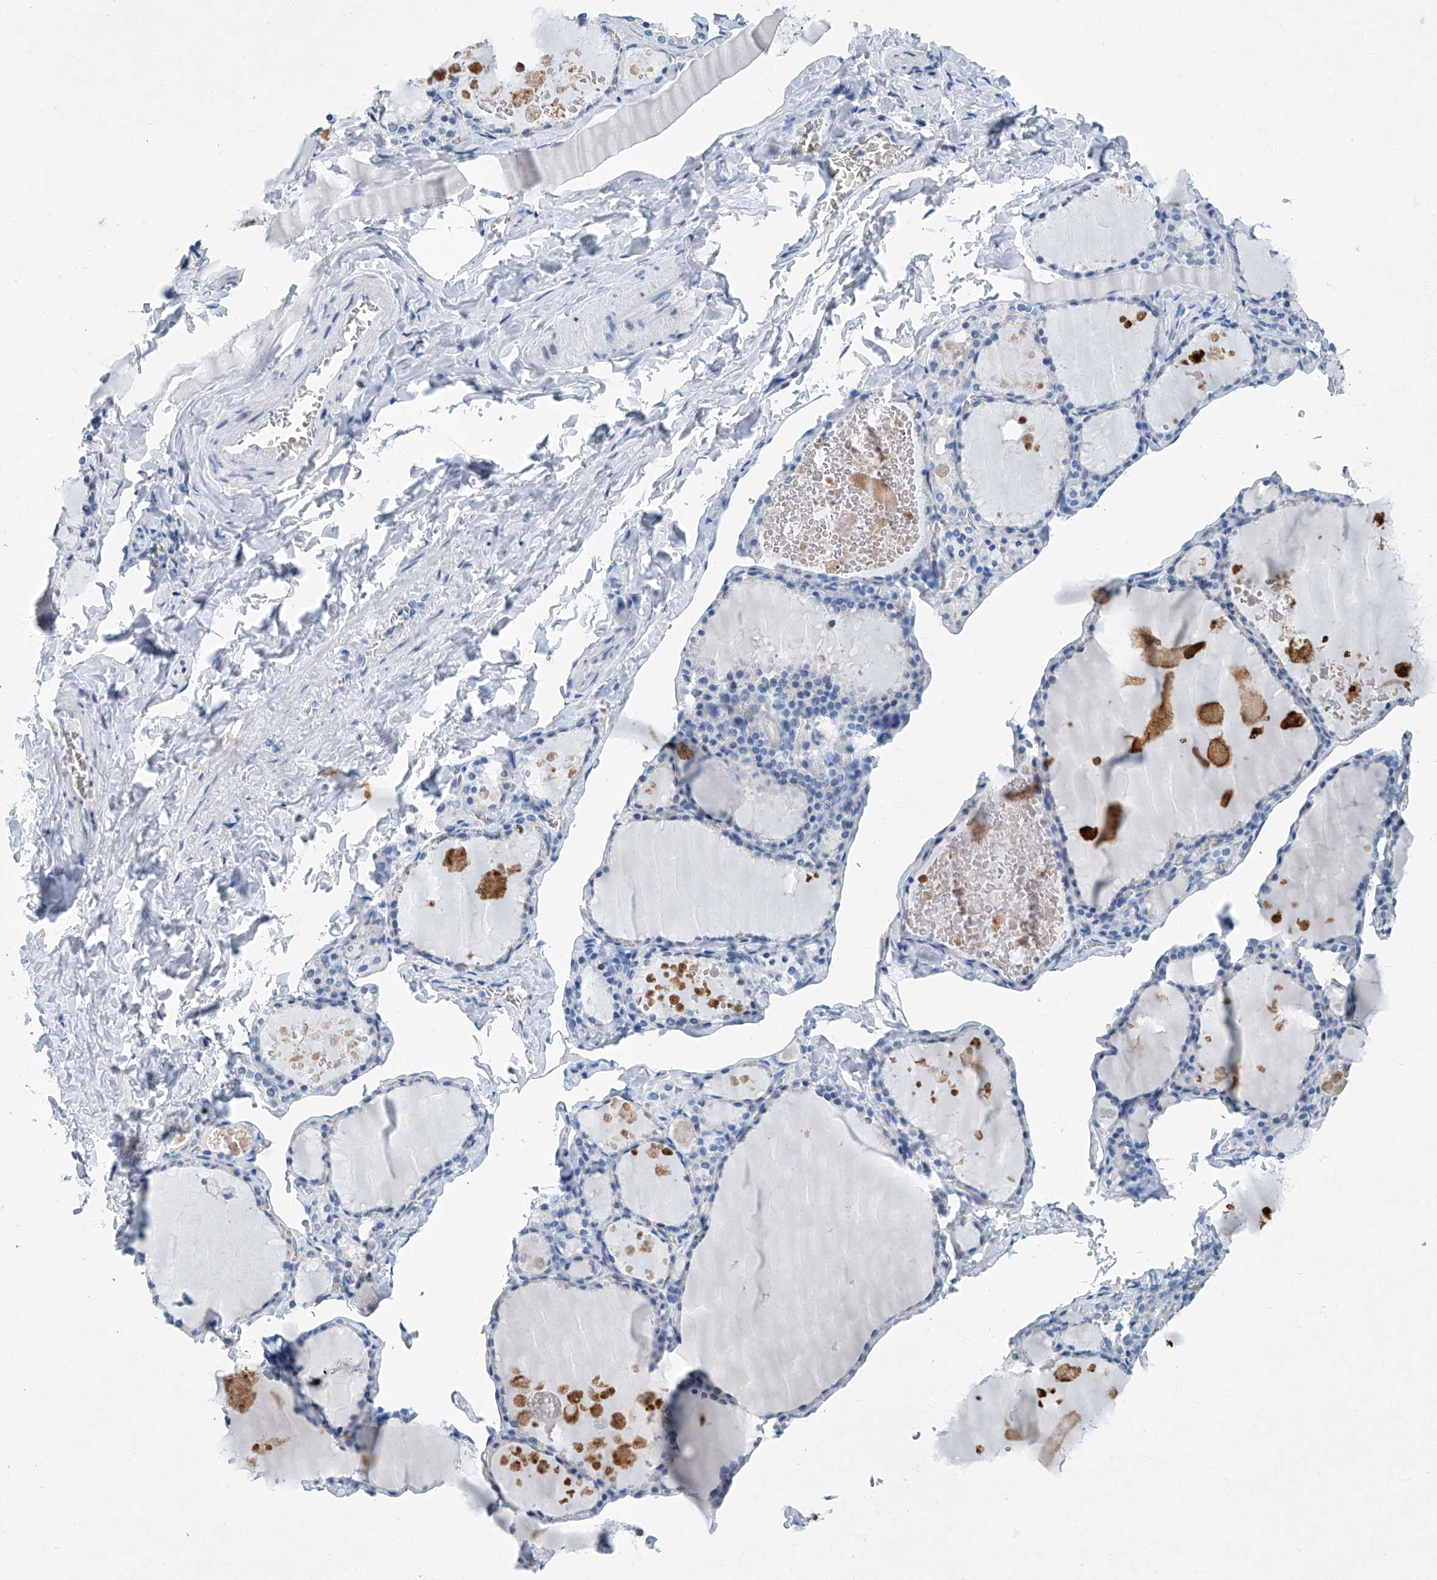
{"staining": {"intensity": "negative", "quantity": "none", "location": "none"}, "tissue": "thyroid gland", "cell_type": "Glandular cells", "image_type": "normal", "snomed": [{"axis": "morphology", "description": "Normal tissue, NOS"}, {"axis": "topography", "description": "Thyroid gland"}], "caption": "An immunohistochemistry (IHC) photomicrograph of benign thyroid gland is shown. There is no staining in glandular cells of thyroid gland.", "gene": "CYP2A7", "patient": {"sex": "male", "age": 56}}